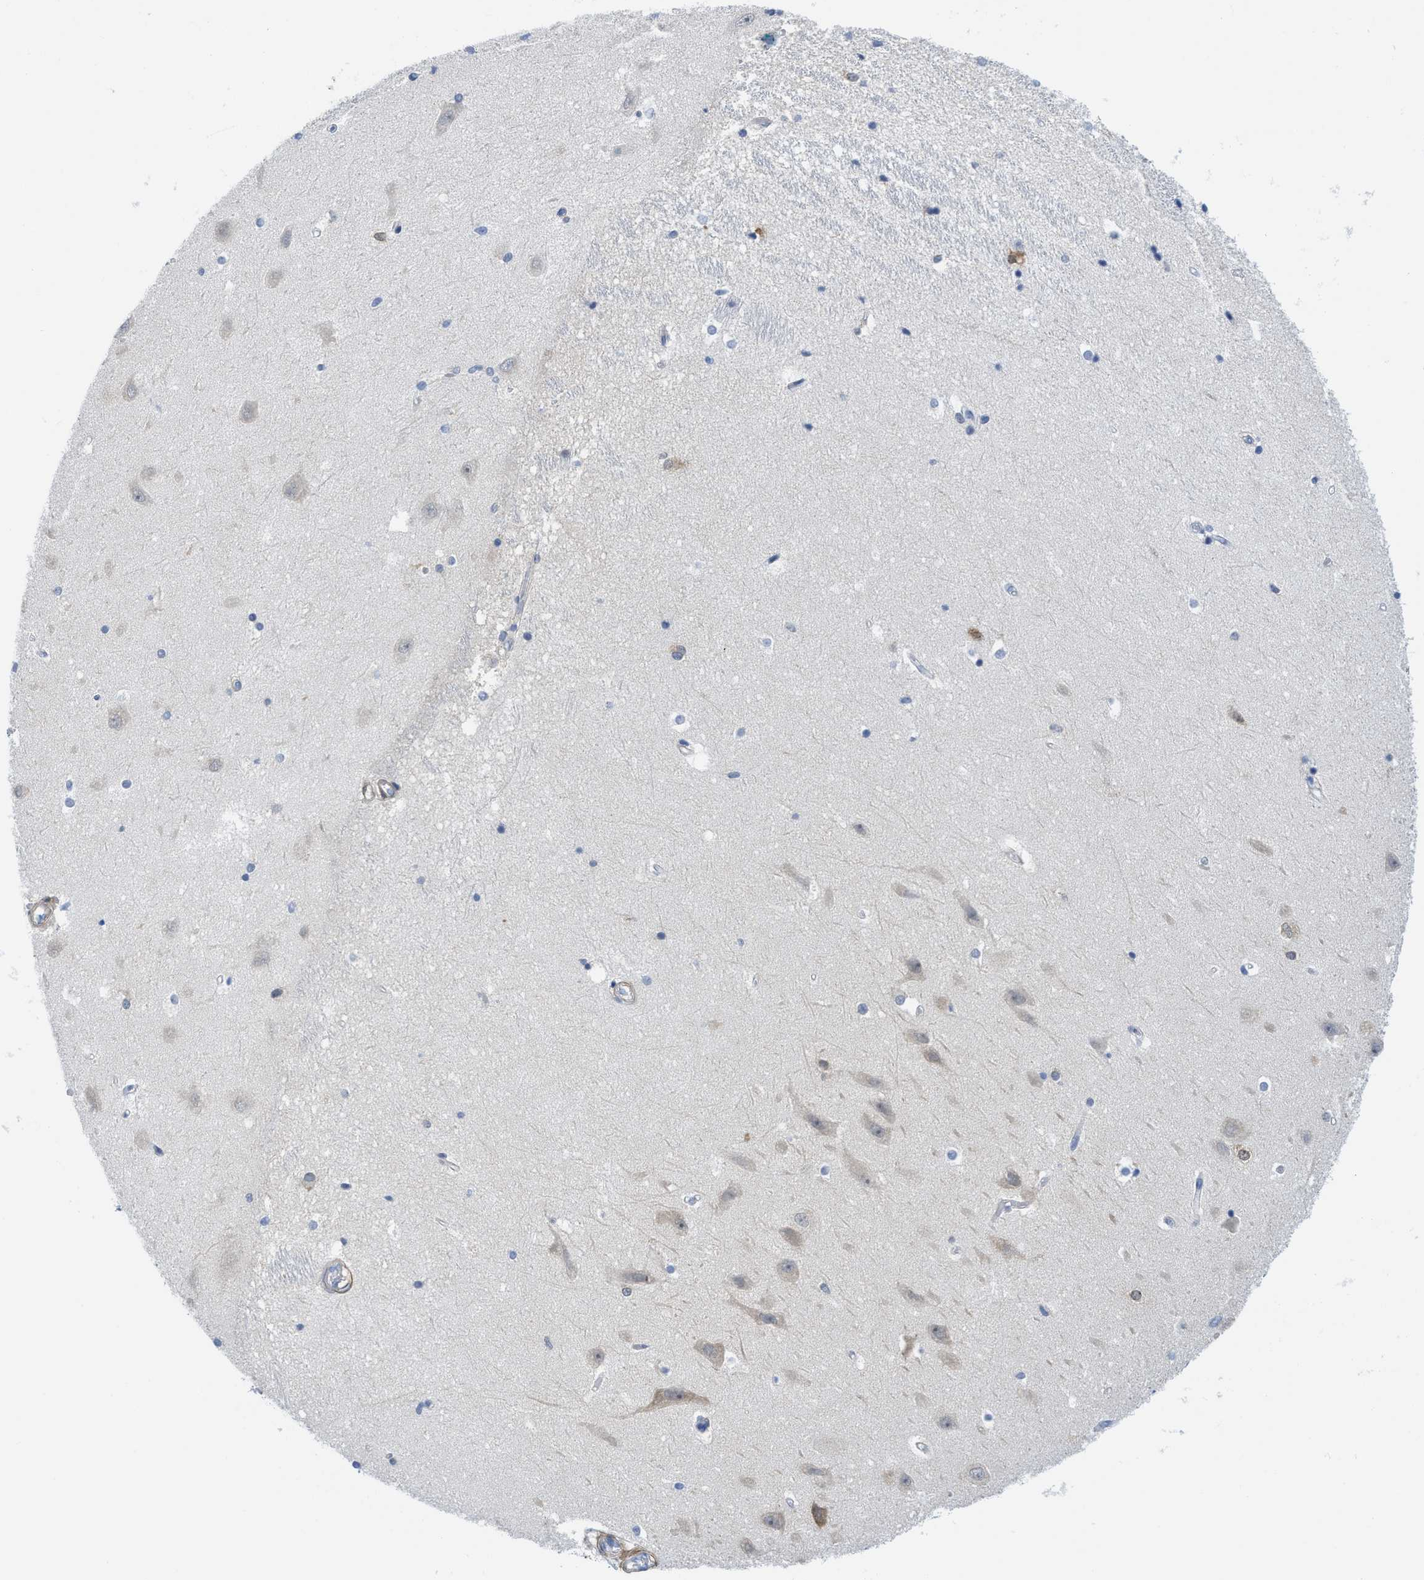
{"staining": {"intensity": "negative", "quantity": "none", "location": "none"}, "tissue": "hippocampus", "cell_type": "Glial cells", "image_type": "normal", "snomed": [{"axis": "morphology", "description": "Normal tissue, NOS"}, {"axis": "topography", "description": "Hippocampus"}], "caption": "Immunohistochemistry of benign human hippocampus demonstrates no expression in glial cells. Nuclei are stained in blue.", "gene": "TUB", "patient": {"sex": "male", "age": 45}}